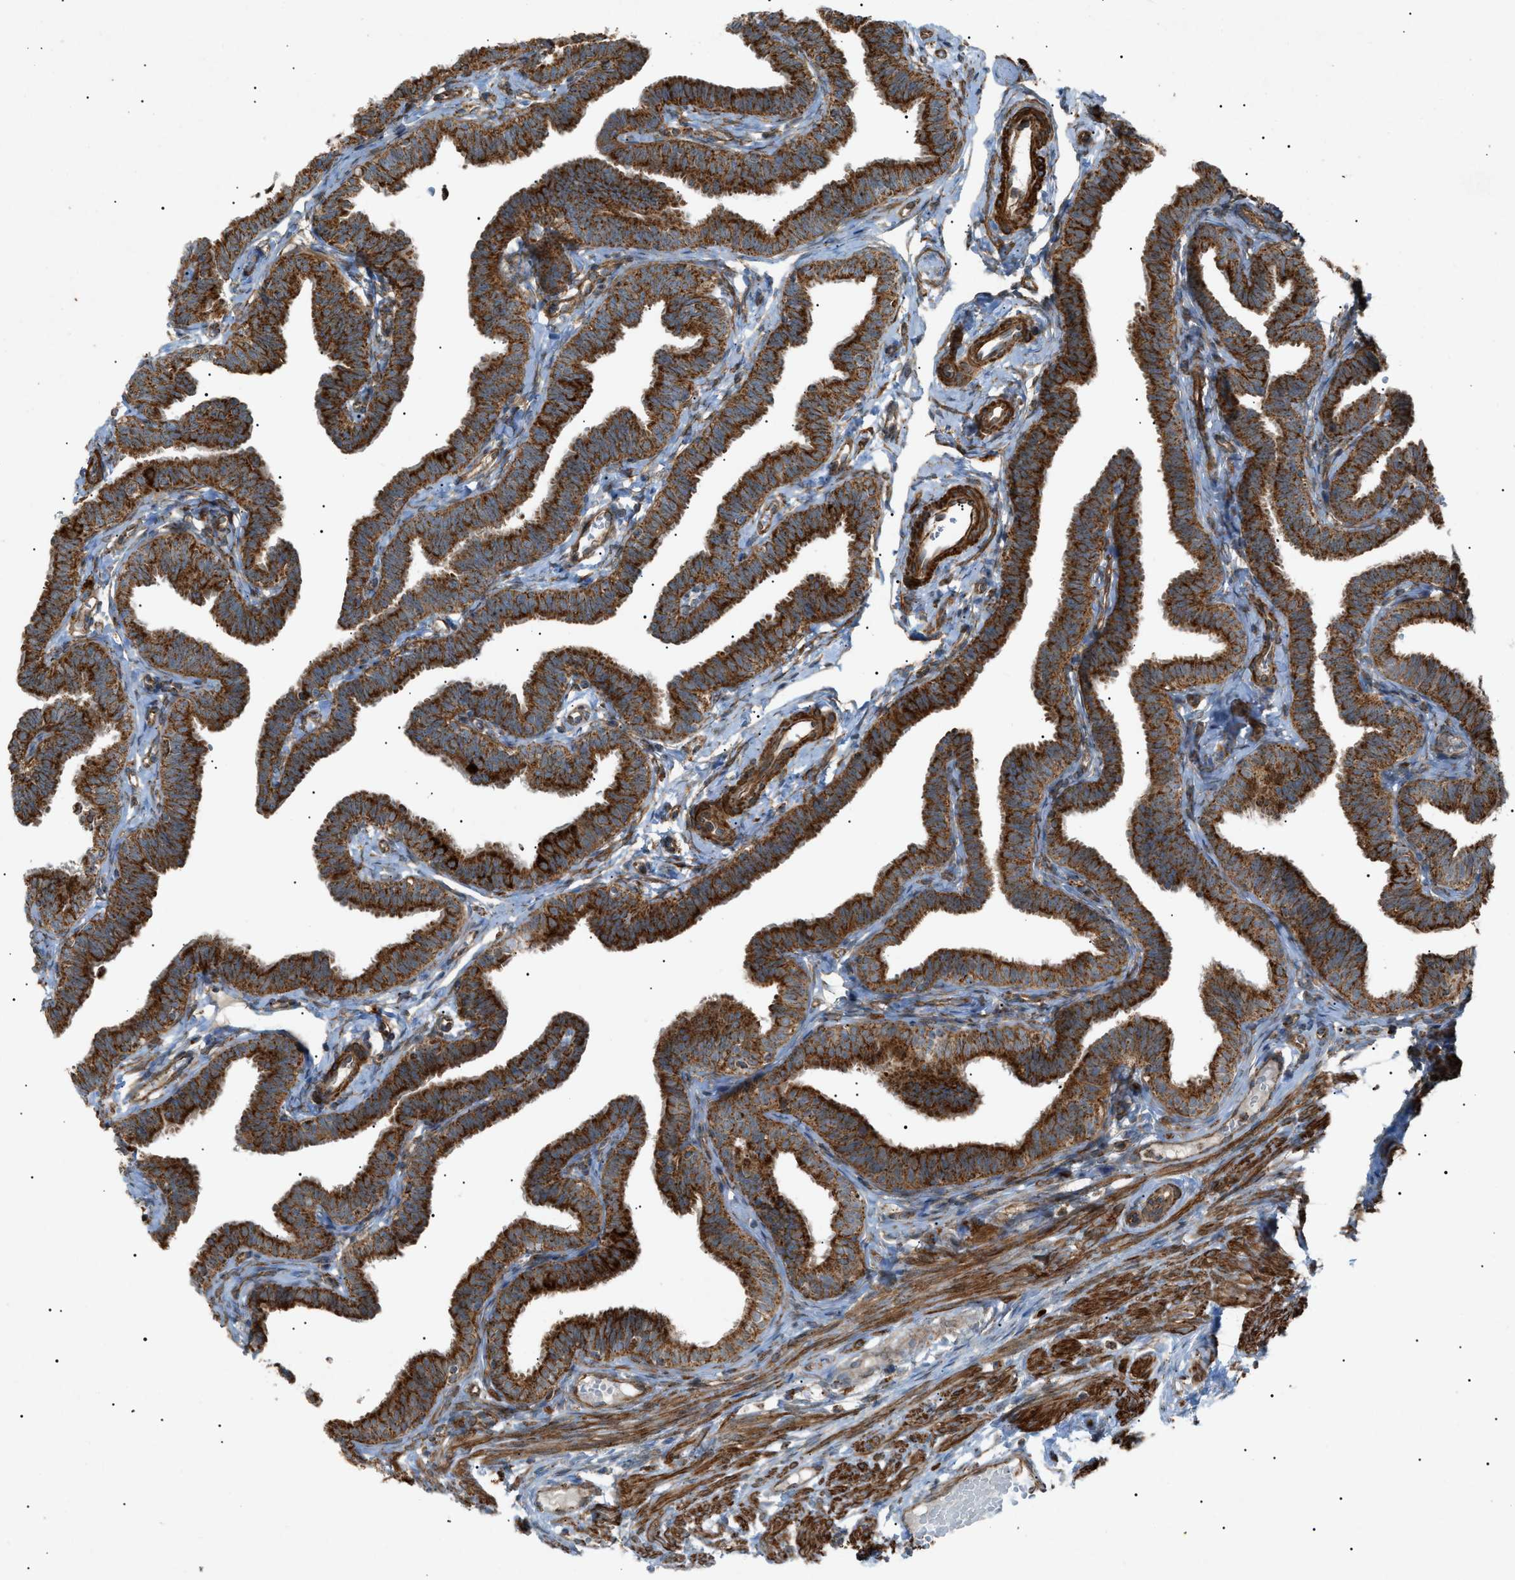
{"staining": {"intensity": "strong", "quantity": ">75%", "location": "cytoplasmic/membranous"}, "tissue": "fallopian tube", "cell_type": "Glandular cells", "image_type": "normal", "snomed": [{"axis": "morphology", "description": "Normal tissue, NOS"}, {"axis": "topography", "description": "Fallopian tube"}, {"axis": "topography", "description": "Ovary"}], "caption": "Immunohistochemistry photomicrograph of normal fallopian tube: fallopian tube stained using immunohistochemistry exhibits high levels of strong protein expression localized specifically in the cytoplasmic/membranous of glandular cells, appearing as a cytoplasmic/membranous brown color.", "gene": "C1GALT1C1", "patient": {"sex": "female", "age": 23}}